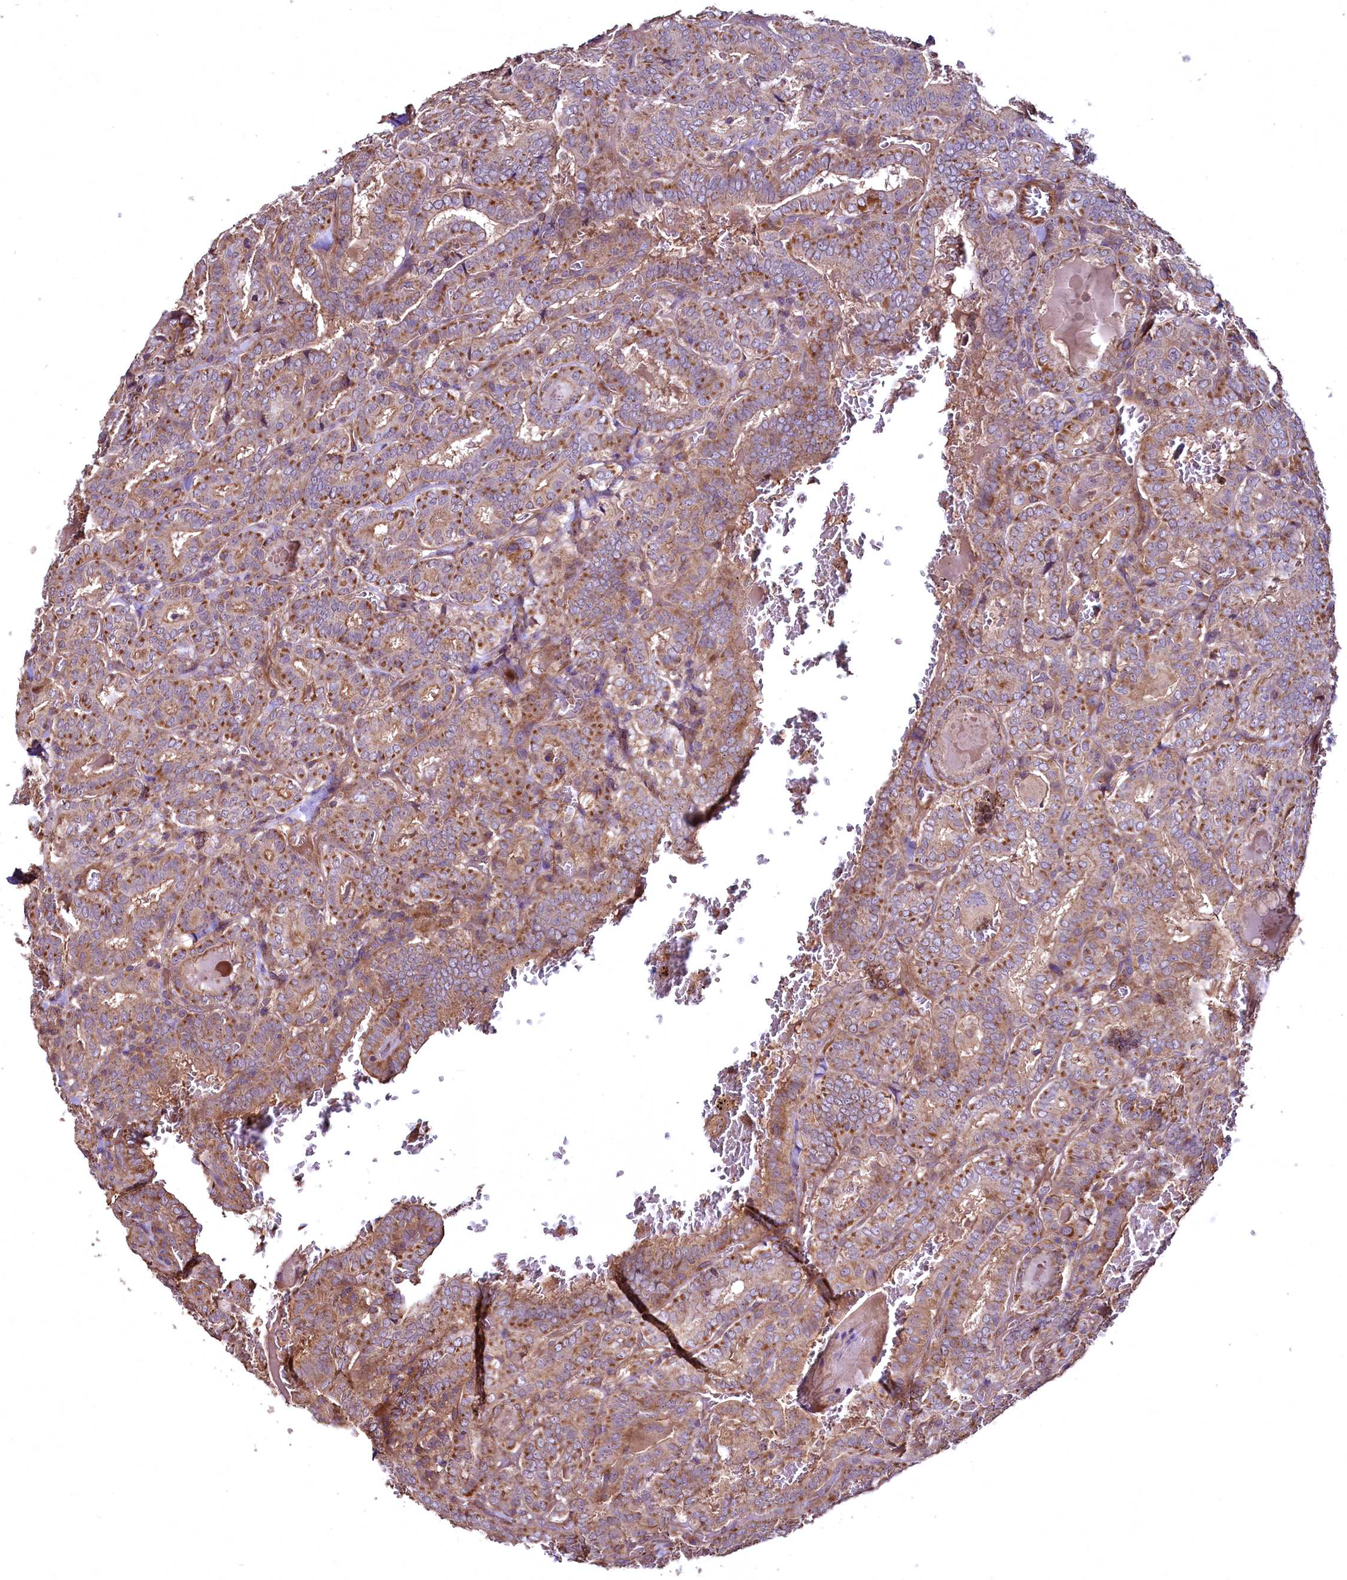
{"staining": {"intensity": "moderate", "quantity": ">75%", "location": "cytoplasmic/membranous"}, "tissue": "thyroid cancer", "cell_type": "Tumor cells", "image_type": "cancer", "snomed": [{"axis": "morphology", "description": "Papillary adenocarcinoma, NOS"}, {"axis": "topography", "description": "Thyroid gland"}], "caption": "Tumor cells display medium levels of moderate cytoplasmic/membranous positivity in about >75% of cells in human papillary adenocarcinoma (thyroid).", "gene": "TBCEL", "patient": {"sex": "female", "age": 72}}